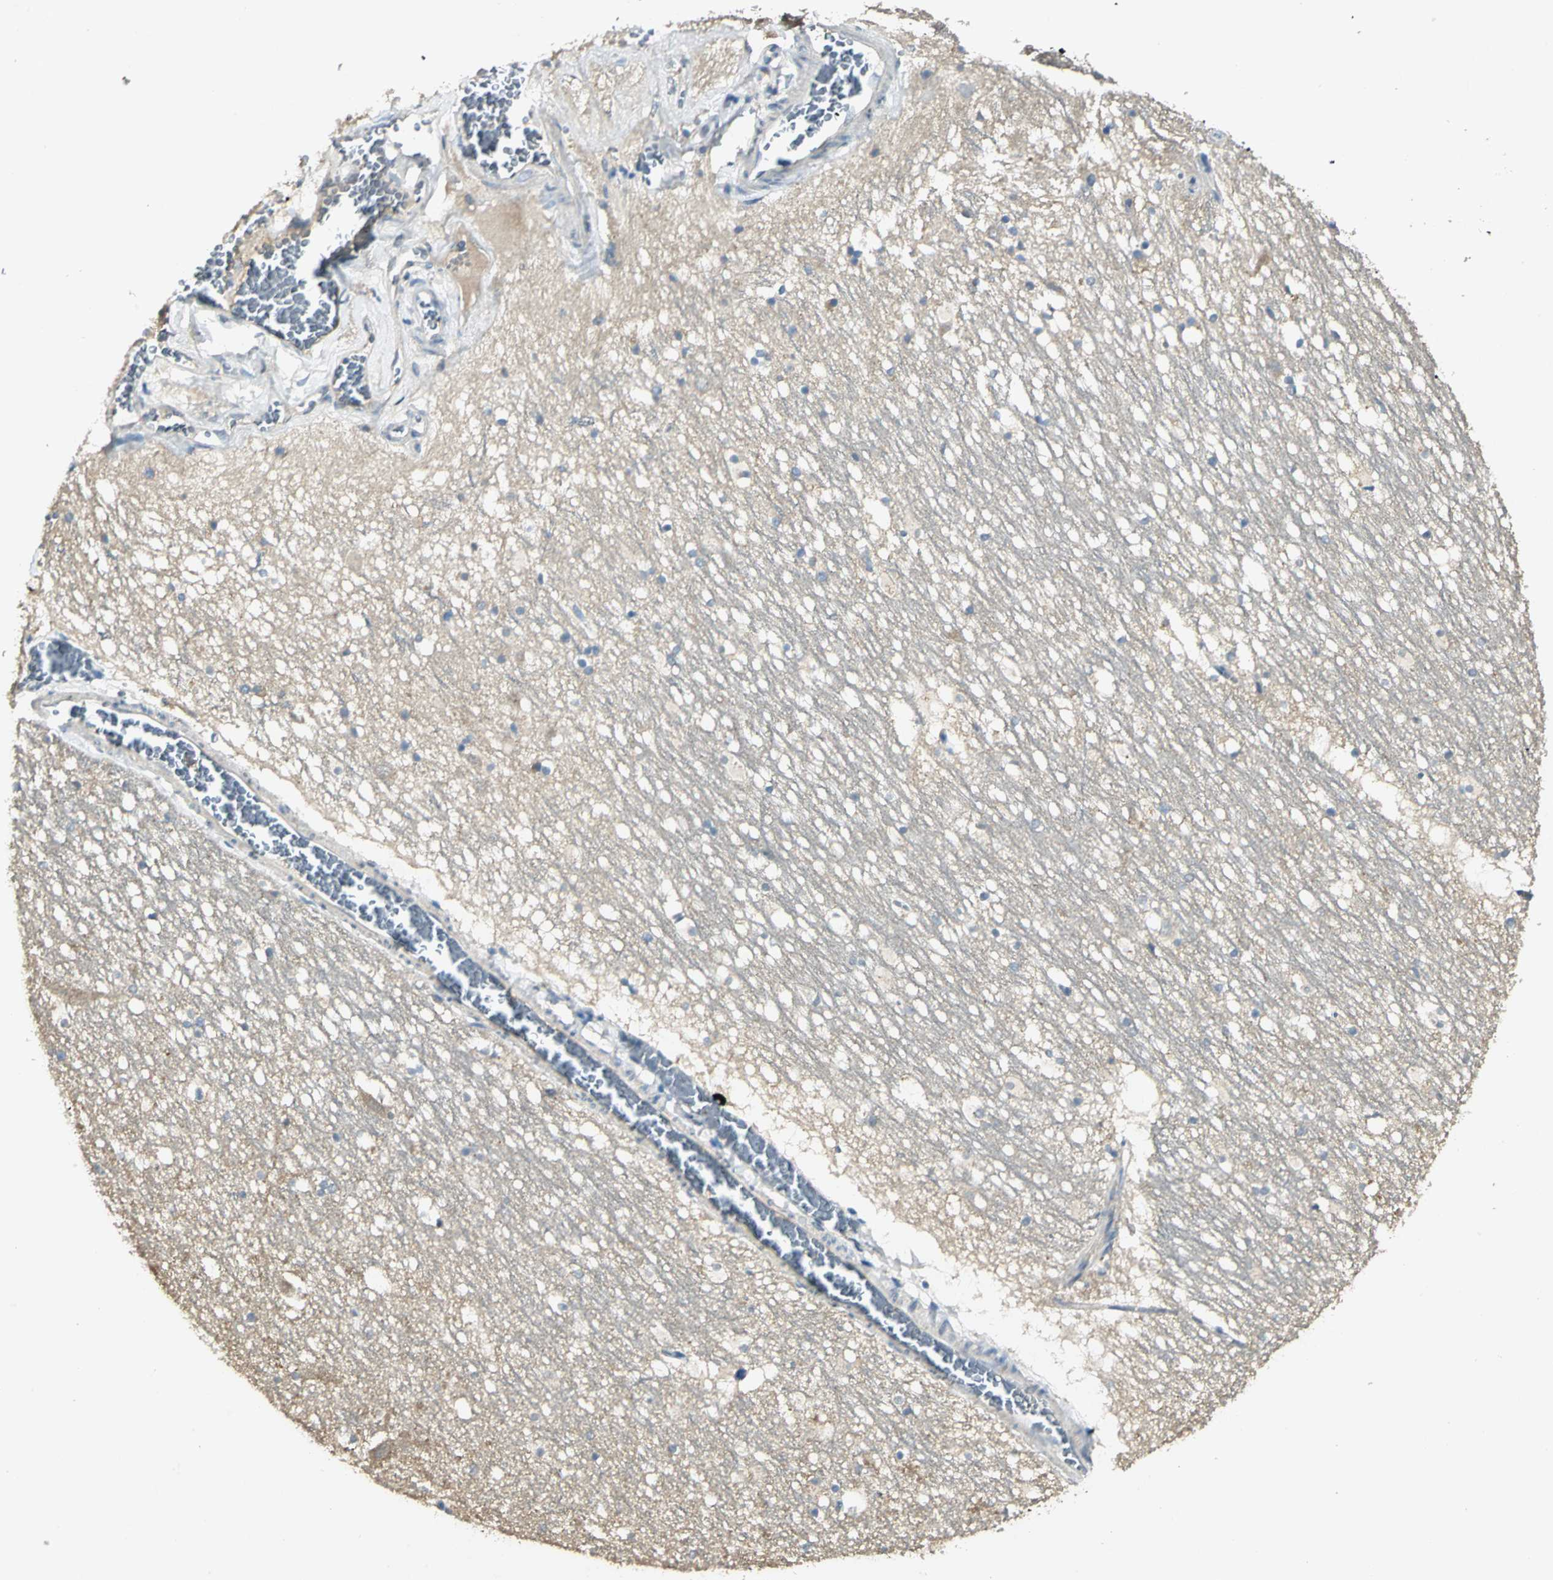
{"staining": {"intensity": "negative", "quantity": "none", "location": "none"}, "tissue": "hippocampus", "cell_type": "Glial cells", "image_type": "normal", "snomed": [{"axis": "morphology", "description": "Normal tissue, NOS"}, {"axis": "topography", "description": "Hippocampus"}], "caption": "Glial cells are negative for brown protein staining in normal hippocampus. The staining is performed using DAB (3,3'-diaminobenzidine) brown chromogen with nuclei counter-stained in using hematoxylin.", "gene": "PROC", "patient": {"sex": "male", "age": 45}}